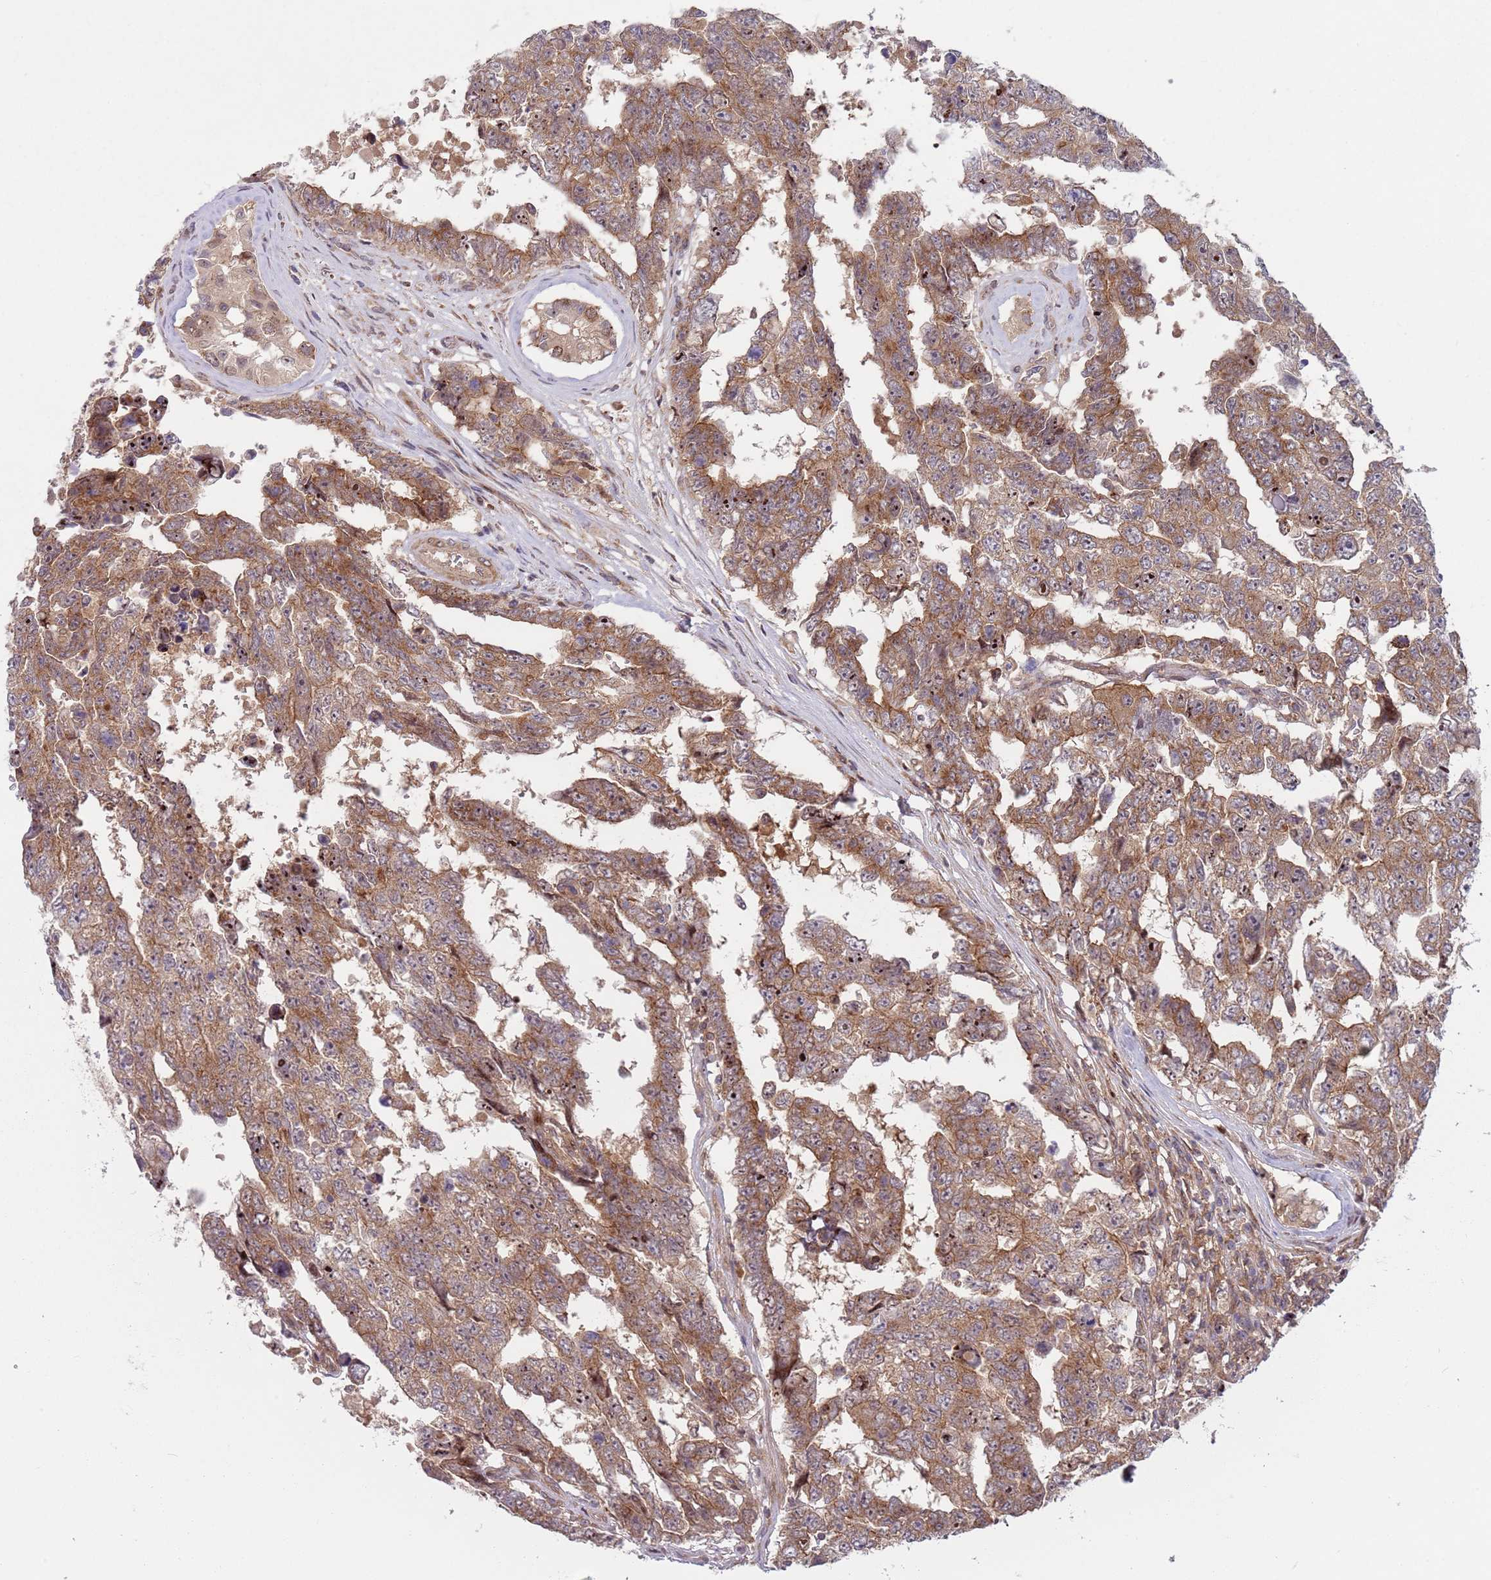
{"staining": {"intensity": "moderate", "quantity": ">75%", "location": "cytoplasmic/membranous"}, "tissue": "testis cancer", "cell_type": "Tumor cells", "image_type": "cancer", "snomed": [{"axis": "morphology", "description": "Normal tissue, NOS"}, {"axis": "morphology", "description": "Carcinoma, Embryonal, NOS"}, {"axis": "topography", "description": "Testis"}, {"axis": "topography", "description": "Epididymis"}], "caption": "Protein expression analysis of human testis cancer reveals moderate cytoplasmic/membranous staining in about >75% of tumor cells.", "gene": "GGA1", "patient": {"sex": "male", "age": 25}}